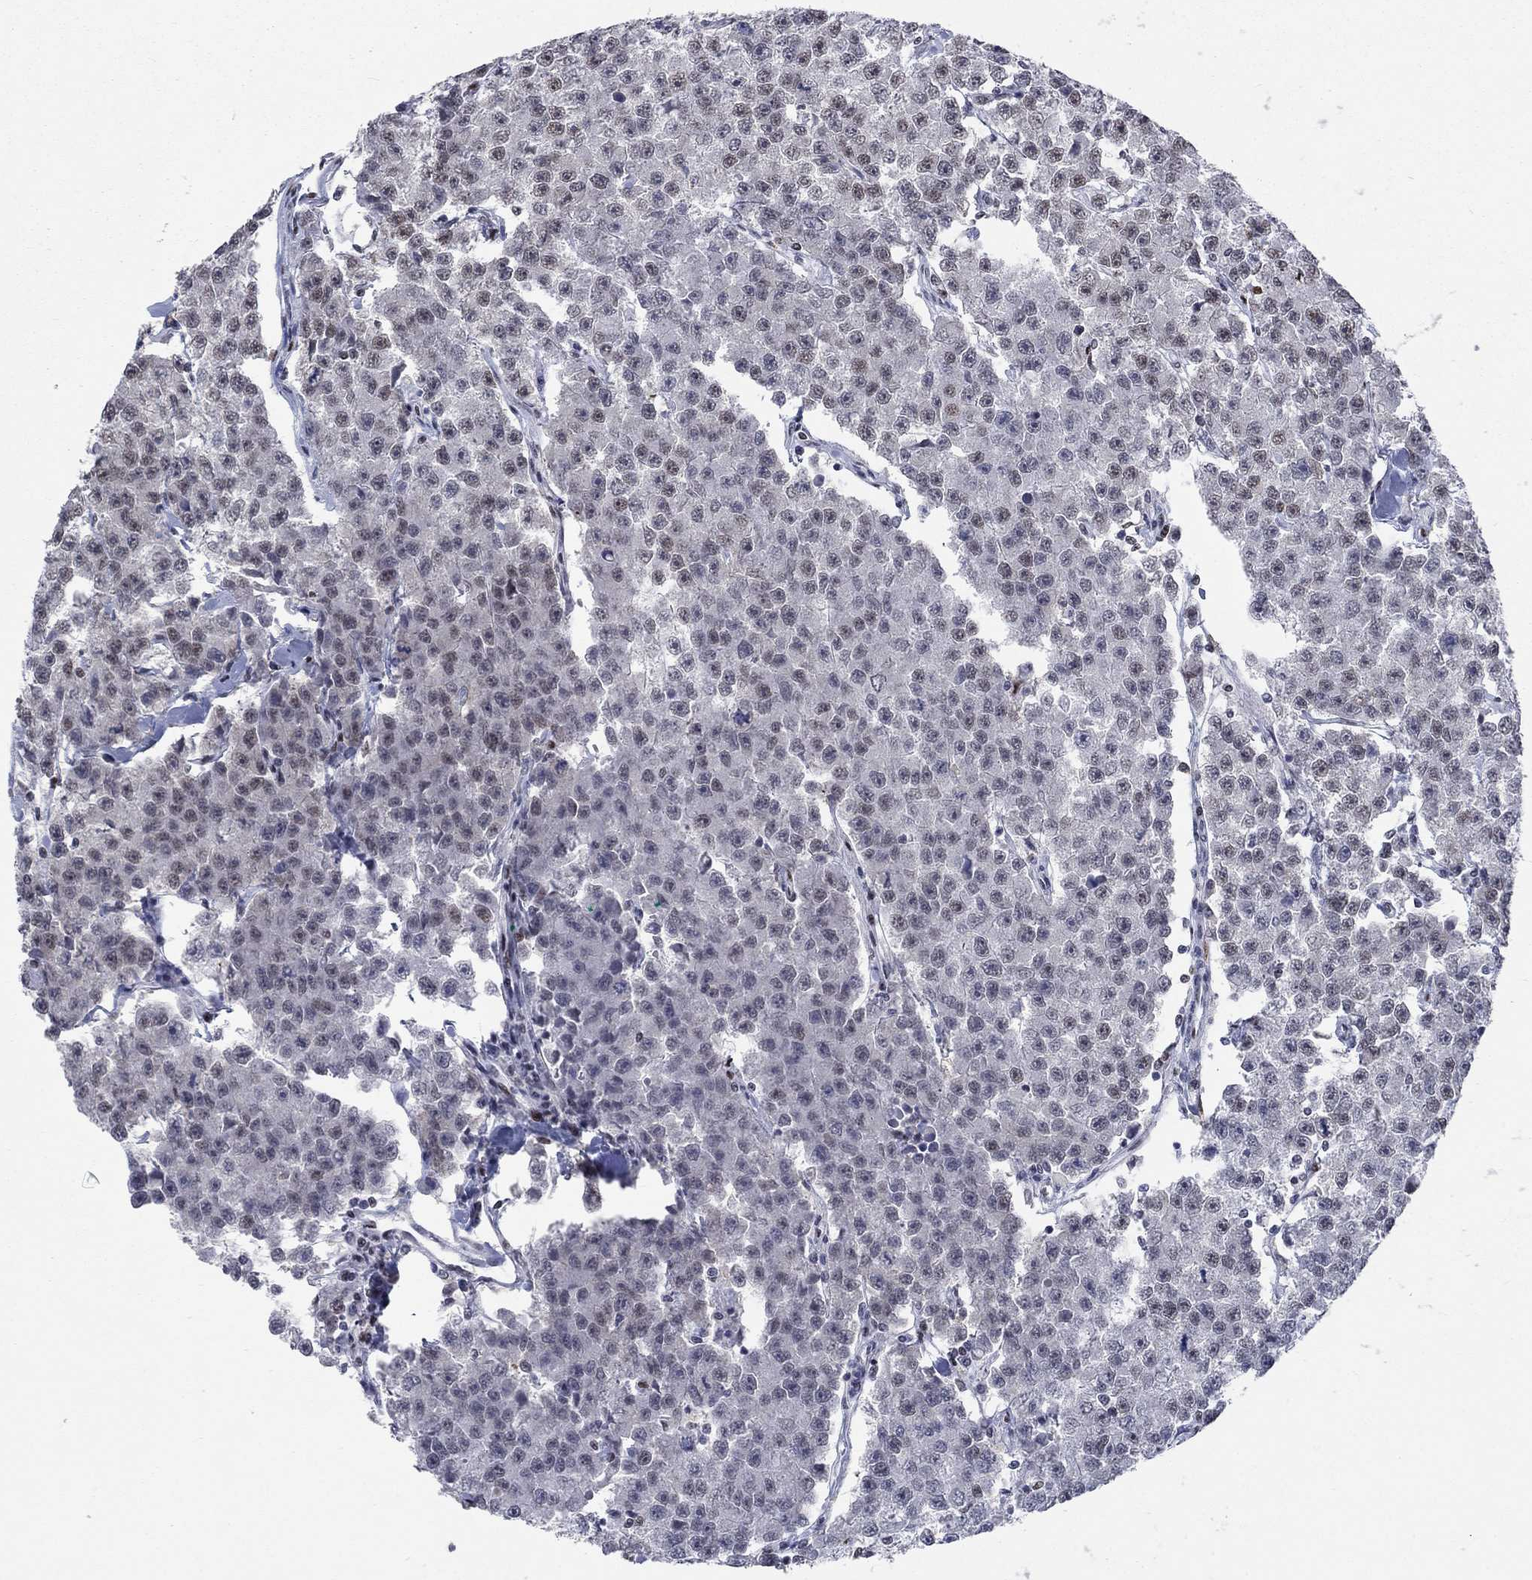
{"staining": {"intensity": "negative", "quantity": "none", "location": "none"}, "tissue": "testis cancer", "cell_type": "Tumor cells", "image_type": "cancer", "snomed": [{"axis": "morphology", "description": "Seminoma, NOS"}, {"axis": "topography", "description": "Testis"}], "caption": "Human testis cancer stained for a protein using immunohistochemistry (IHC) displays no positivity in tumor cells.", "gene": "HCFC1", "patient": {"sex": "male", "age": 59}}